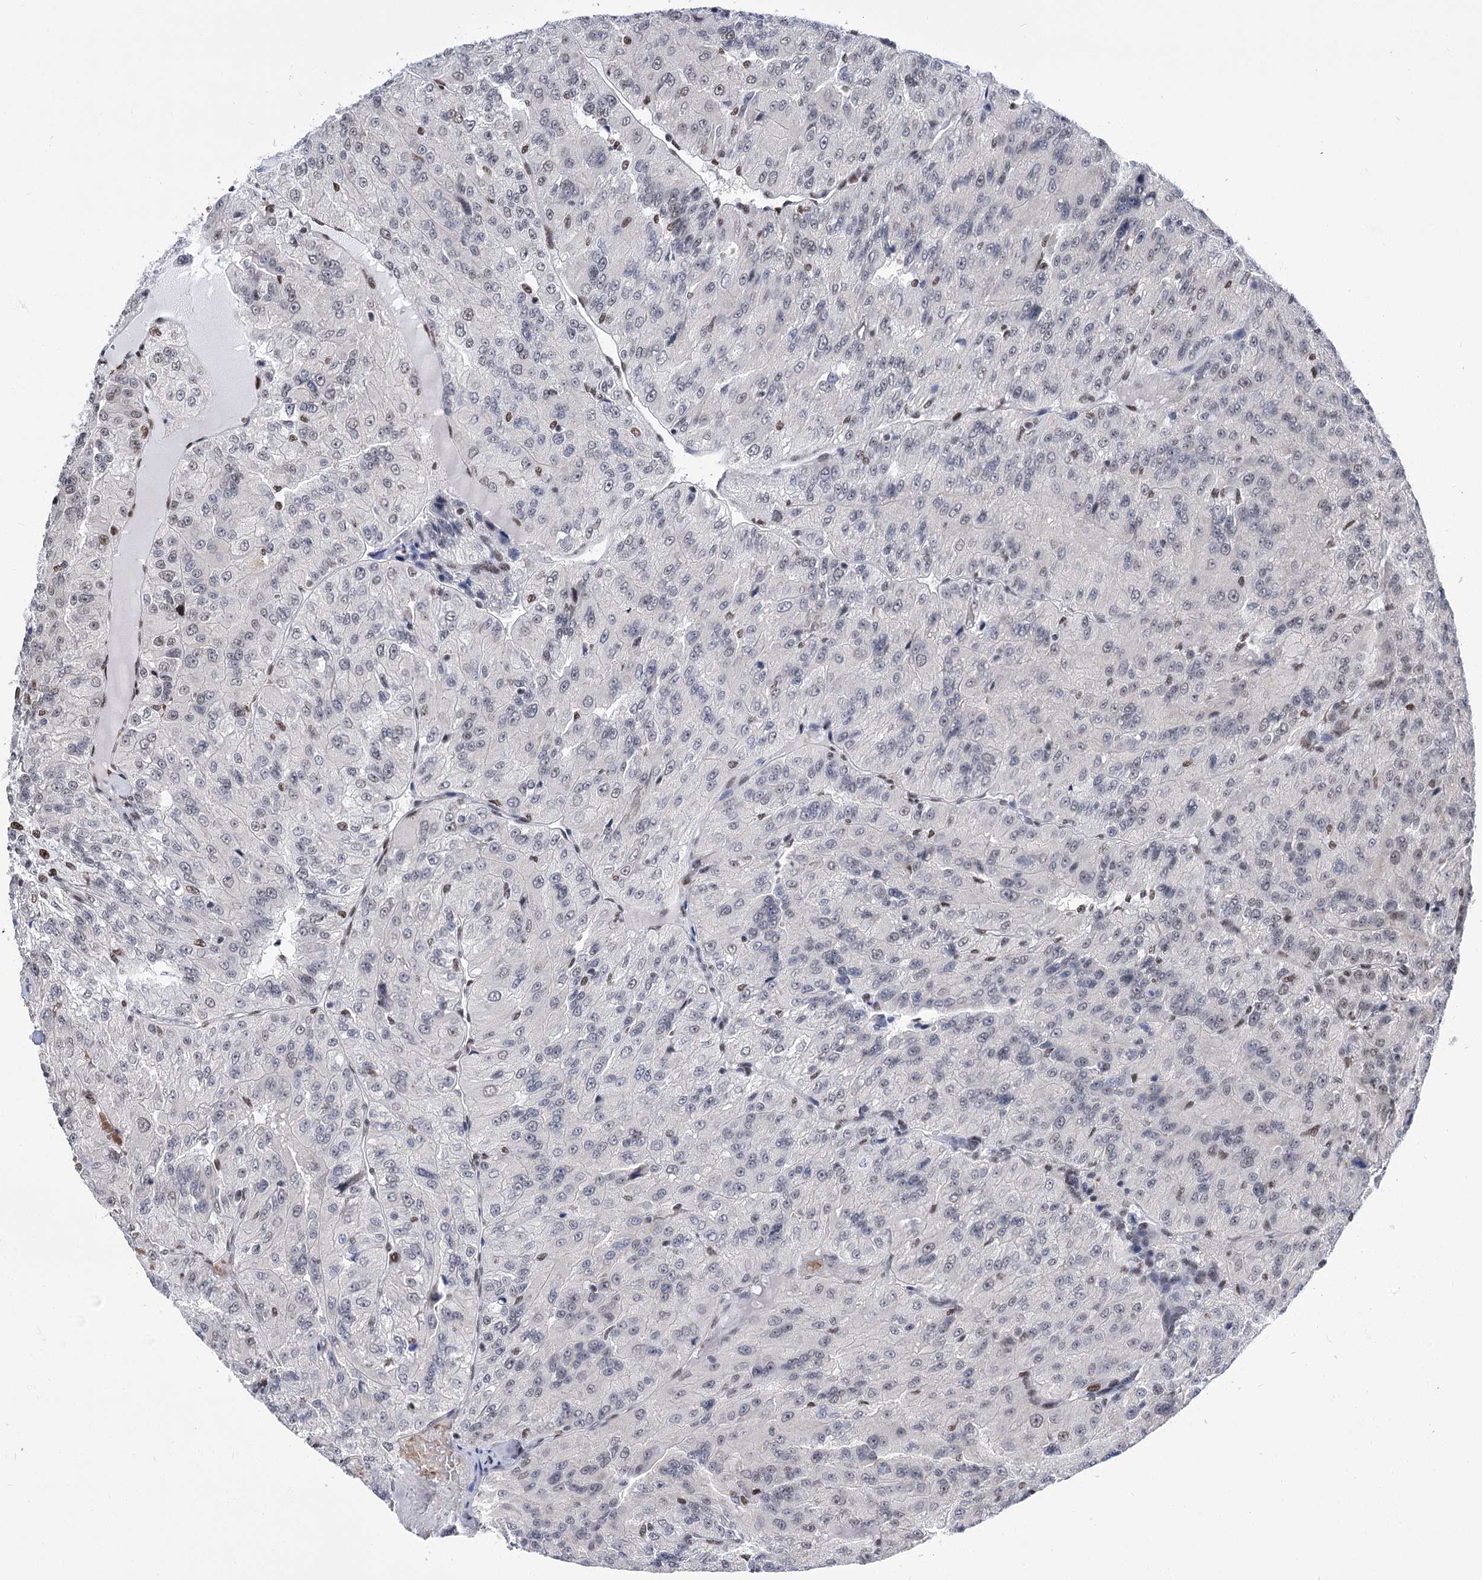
{"staining": {"intensity": "weak", "quantity": "<25%", "location": "nuclear"}, "tissue": "renal cancer", "cell_type": "Tumor cells", "image_type": "cancer", "snomed": [{"axis": "morphology", "description": "Adenocarcinoma, NOS"}, {"axis": "topography", "description": "Kidney"}], "caption": "Human renal adenocarcinoma stained for a protein using immunohistochemistry (IHC) demonstrates no positivity in tumor cells.", "gene": "POU4F3", "patient": {"sex": "female", "age": 63}}